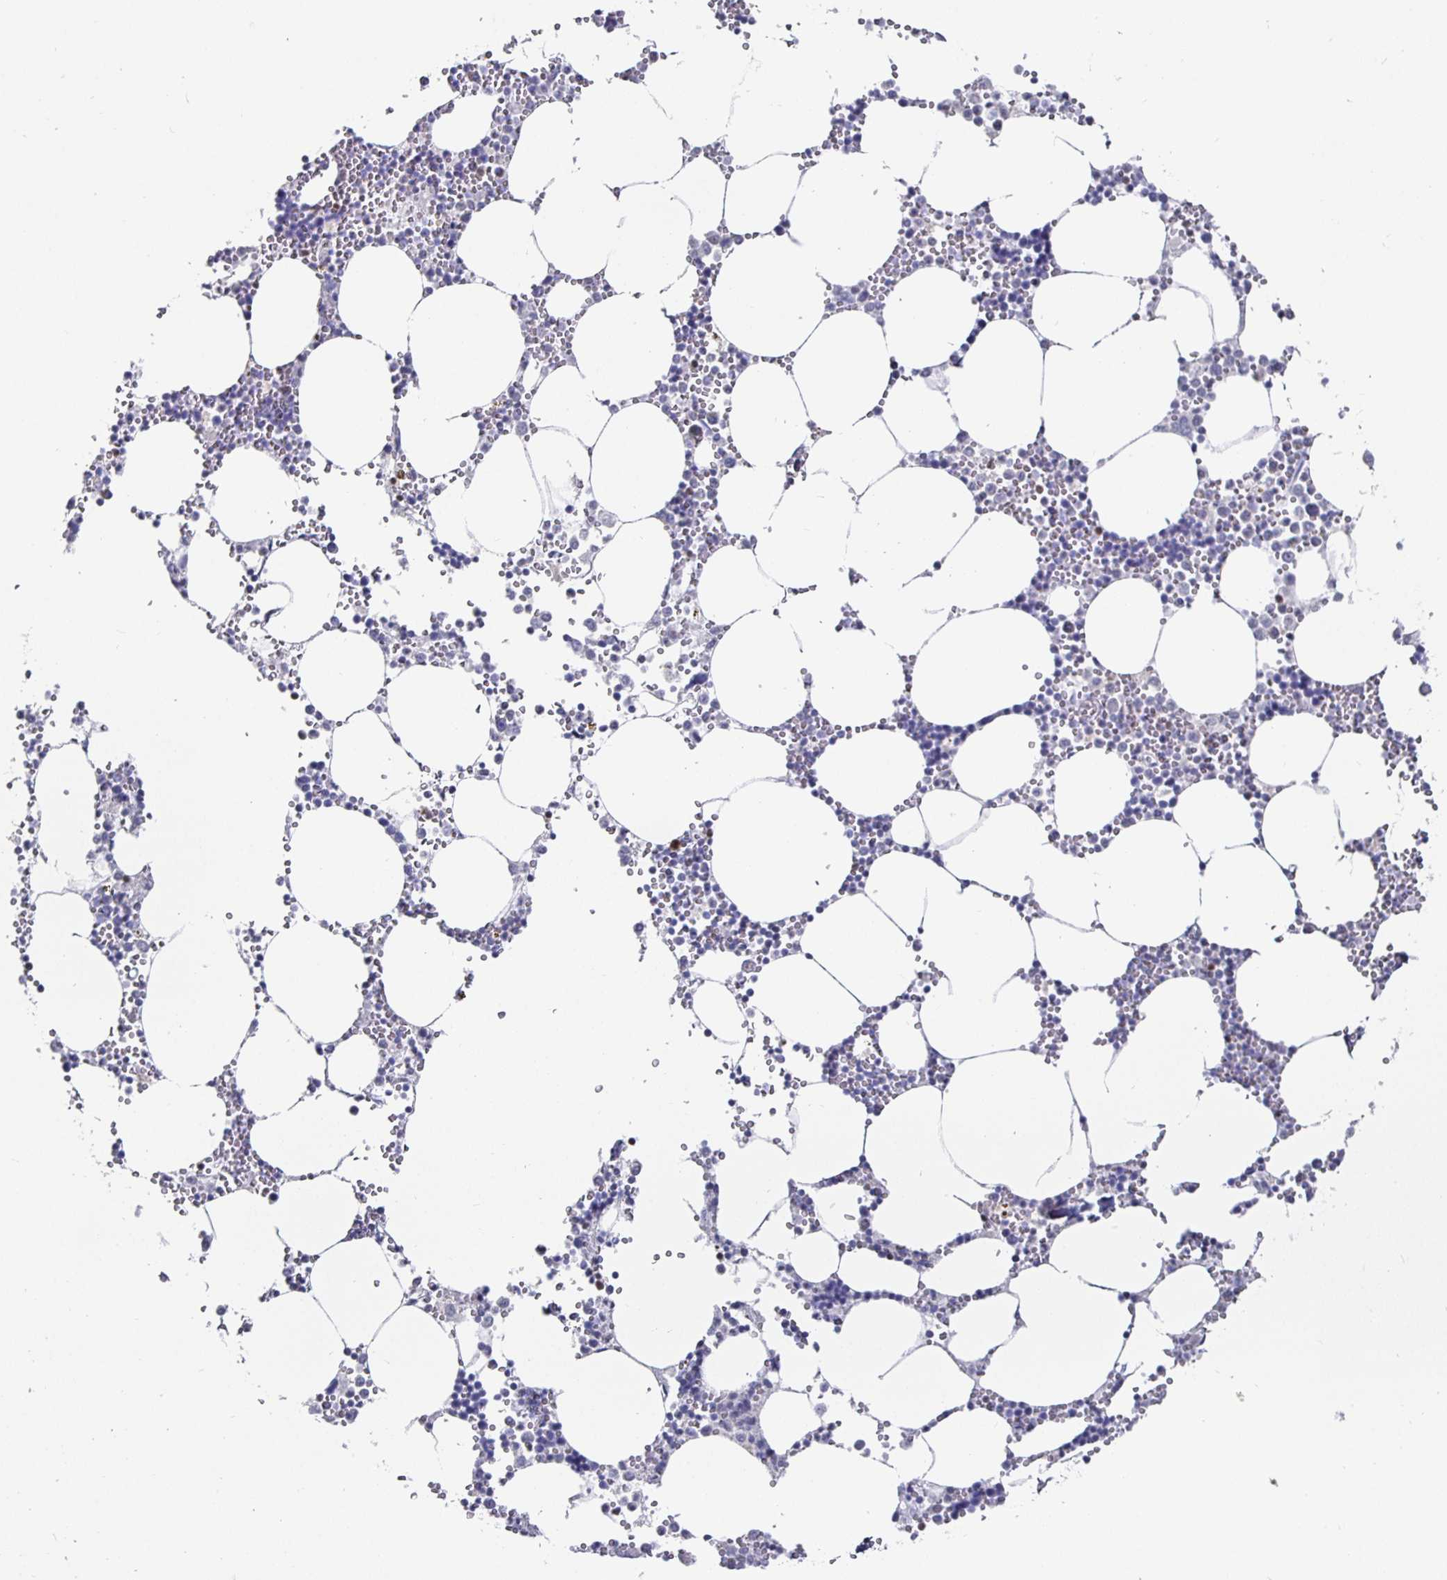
{"staining": {"intensity": "moderate", "quantity": "<25%", "location": "nuclear"}, "tissue": "bone marrow", "cell_type": "Hematopoietic cells", "image_type": "normal", "snomed": [{"axis": "morphology", "description": "Normal tissue, NOS"}, {"axis": "topography", "description": "Bone marrow"}], "caption": "There is low levels of moderate nuclear expression in hematopoietic cells of normal bone marrow, as demonstrated by immunohistochemical staining (brown color).", "gene": "RUNX2", "patient": {"sex": "male", "age": 54}}